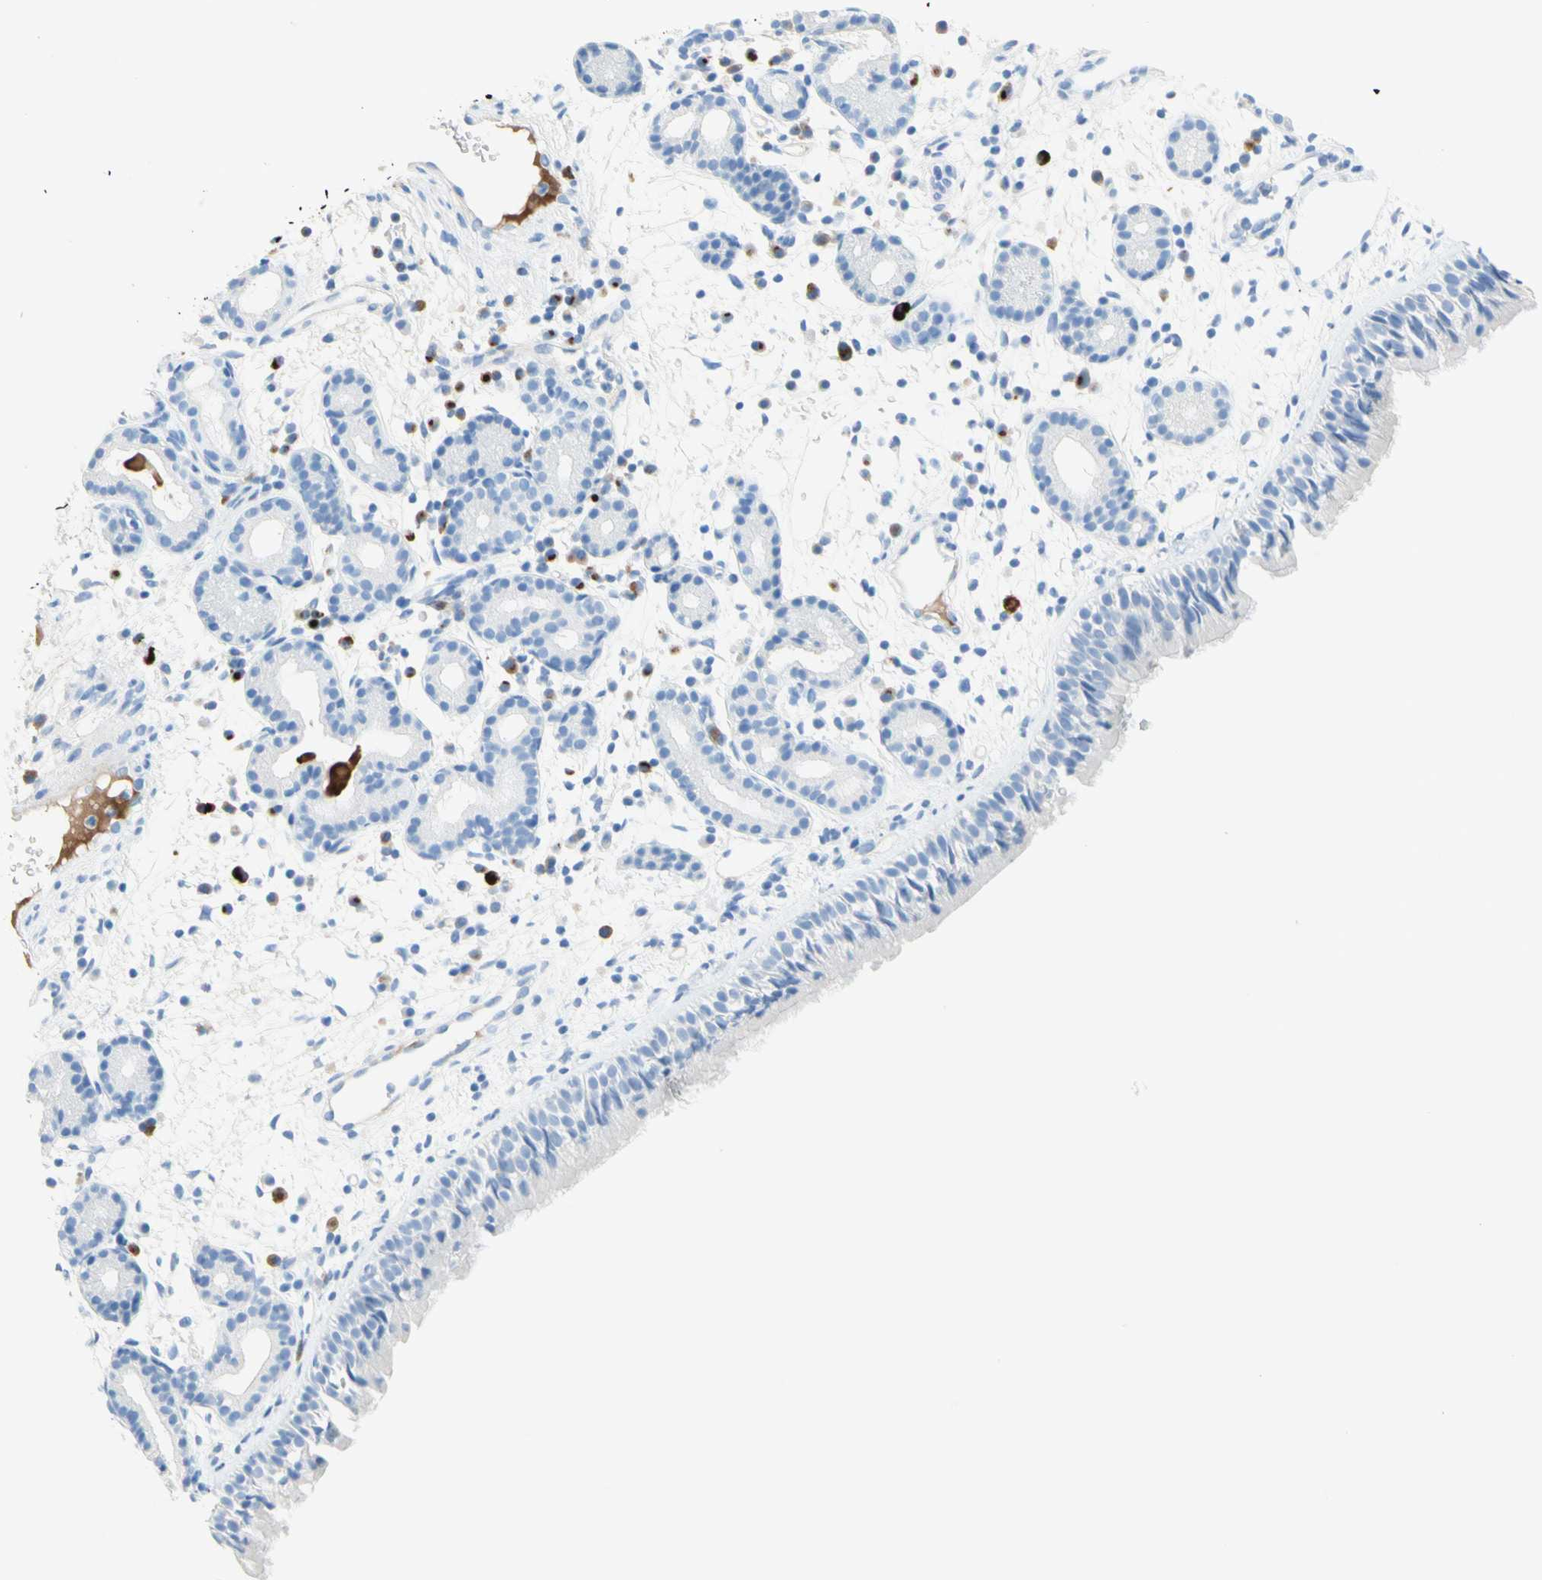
{"staining": {"intensity": "negative", "quantity": "none", "location": "none"}, "tissue": "nasopharynx", "cell_type": "Respiratory epithelial cells", "image_type": "normal", "snomed": [{"axis": "morphology", "description": "Normal tissue, NOS"}, {"axis": "morphology", "description": "Inflammation, NOS"}, {"axis": "topography", "description": "Nasopharynx"}], "caption": "A high-resolution micrograph shows immunohistochemistry staining of normal nasopharynx, which reveals no significant staining in respiratory epithelial cells. Nuclei are stained in blue.", "gene": "IL6ST", "patient": {"sex": "female", "age": 55}}